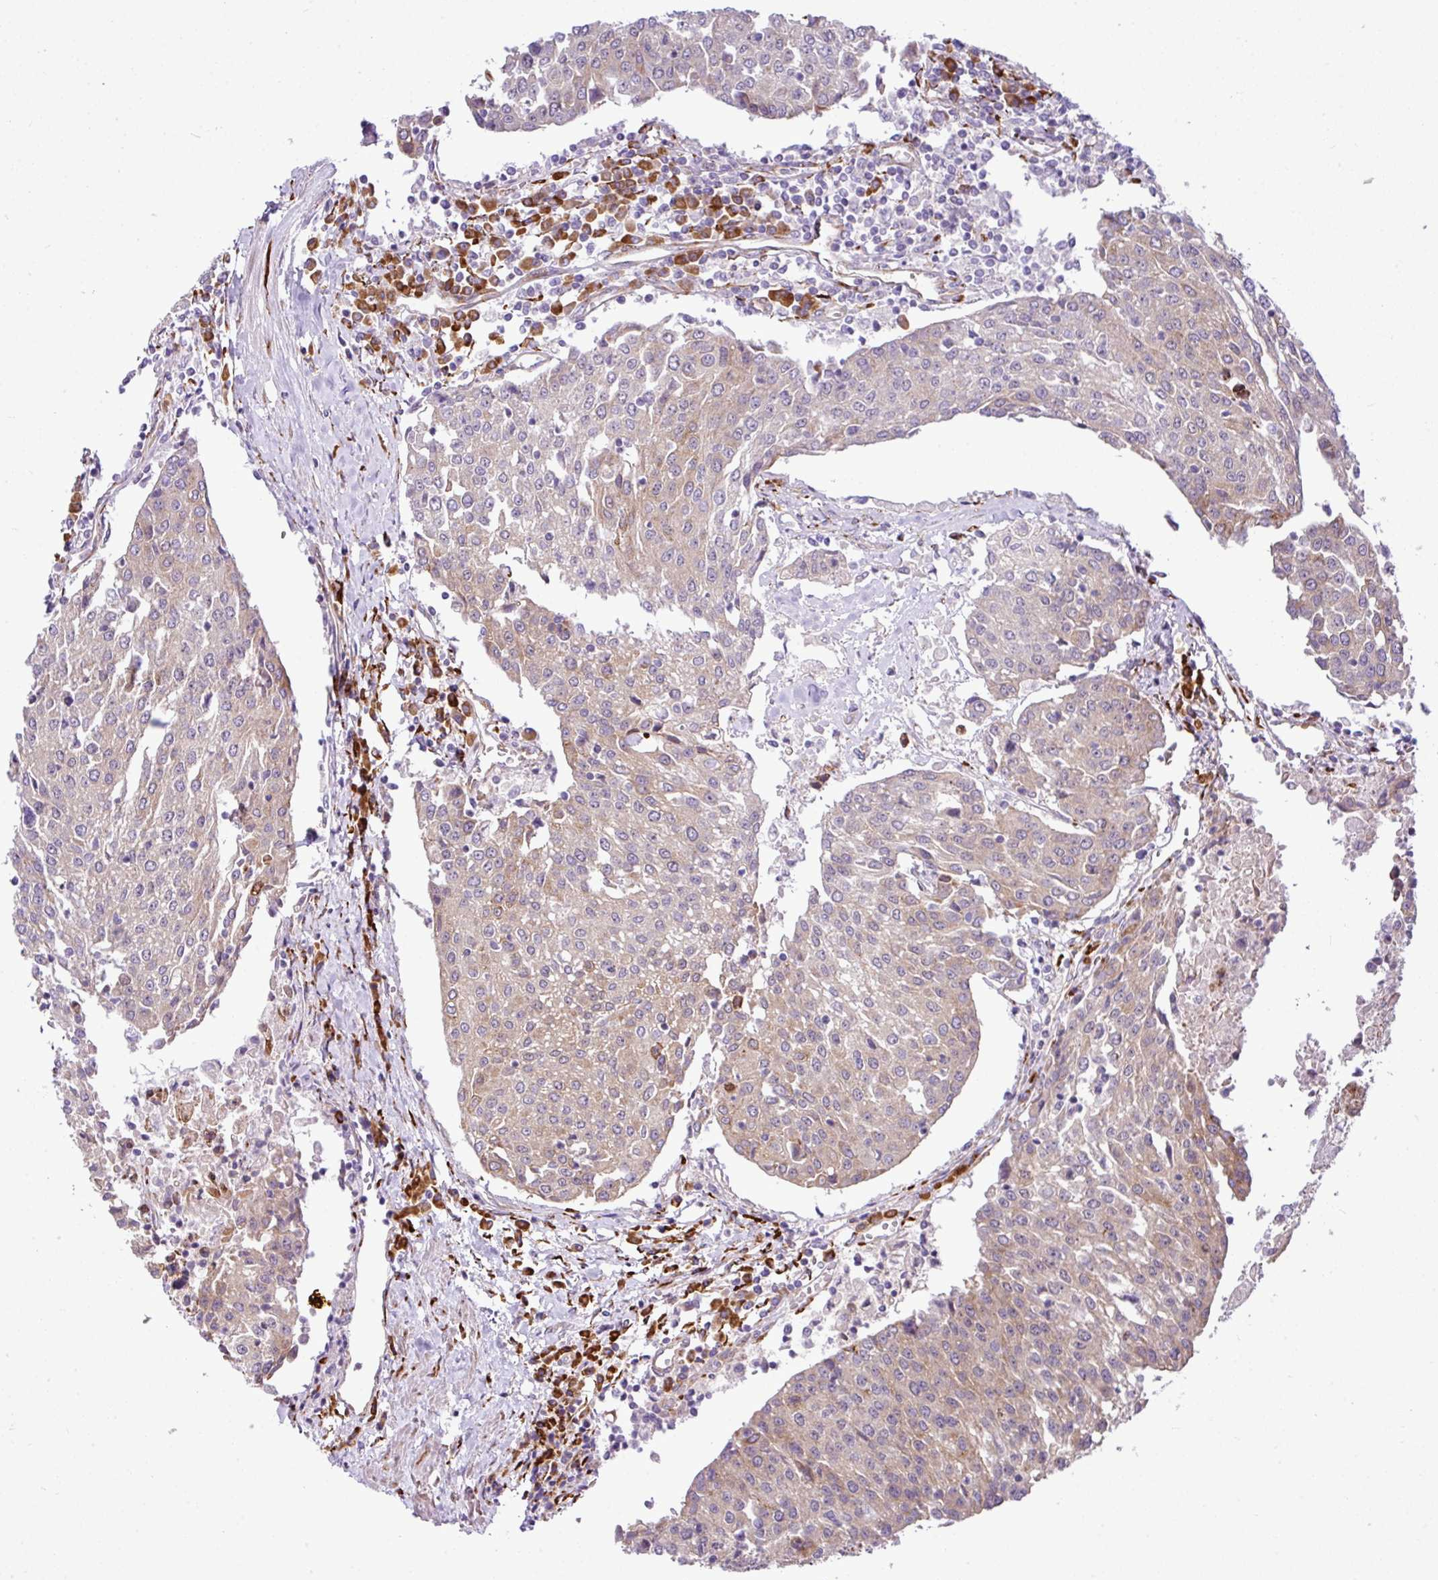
{"staining": {"intensity": "weak", "quantity": "25%-75%", "location": "cytoplasmic/membranous"}, "tissue": "urothelial cancer", "cell_type": "Tumor cells", "image_type": "cancer", "snomed": [{"axis": "morphology", "description": "Urothelial carcinoma, High grade"}, {"axis": "topography", "description": "Urinary bladder"}], "caption": "Immunohistochemical staining of urothelial carcinoma (high-grade) exhibits low levels of weak cytoplasmic/membranous expression in about 25%-75% of tumor cells. (Brightfield microscopy of DAB IHC at high magnification).", "gene": "CFAP97", "patient": {"sex": "female", "age": 85}}